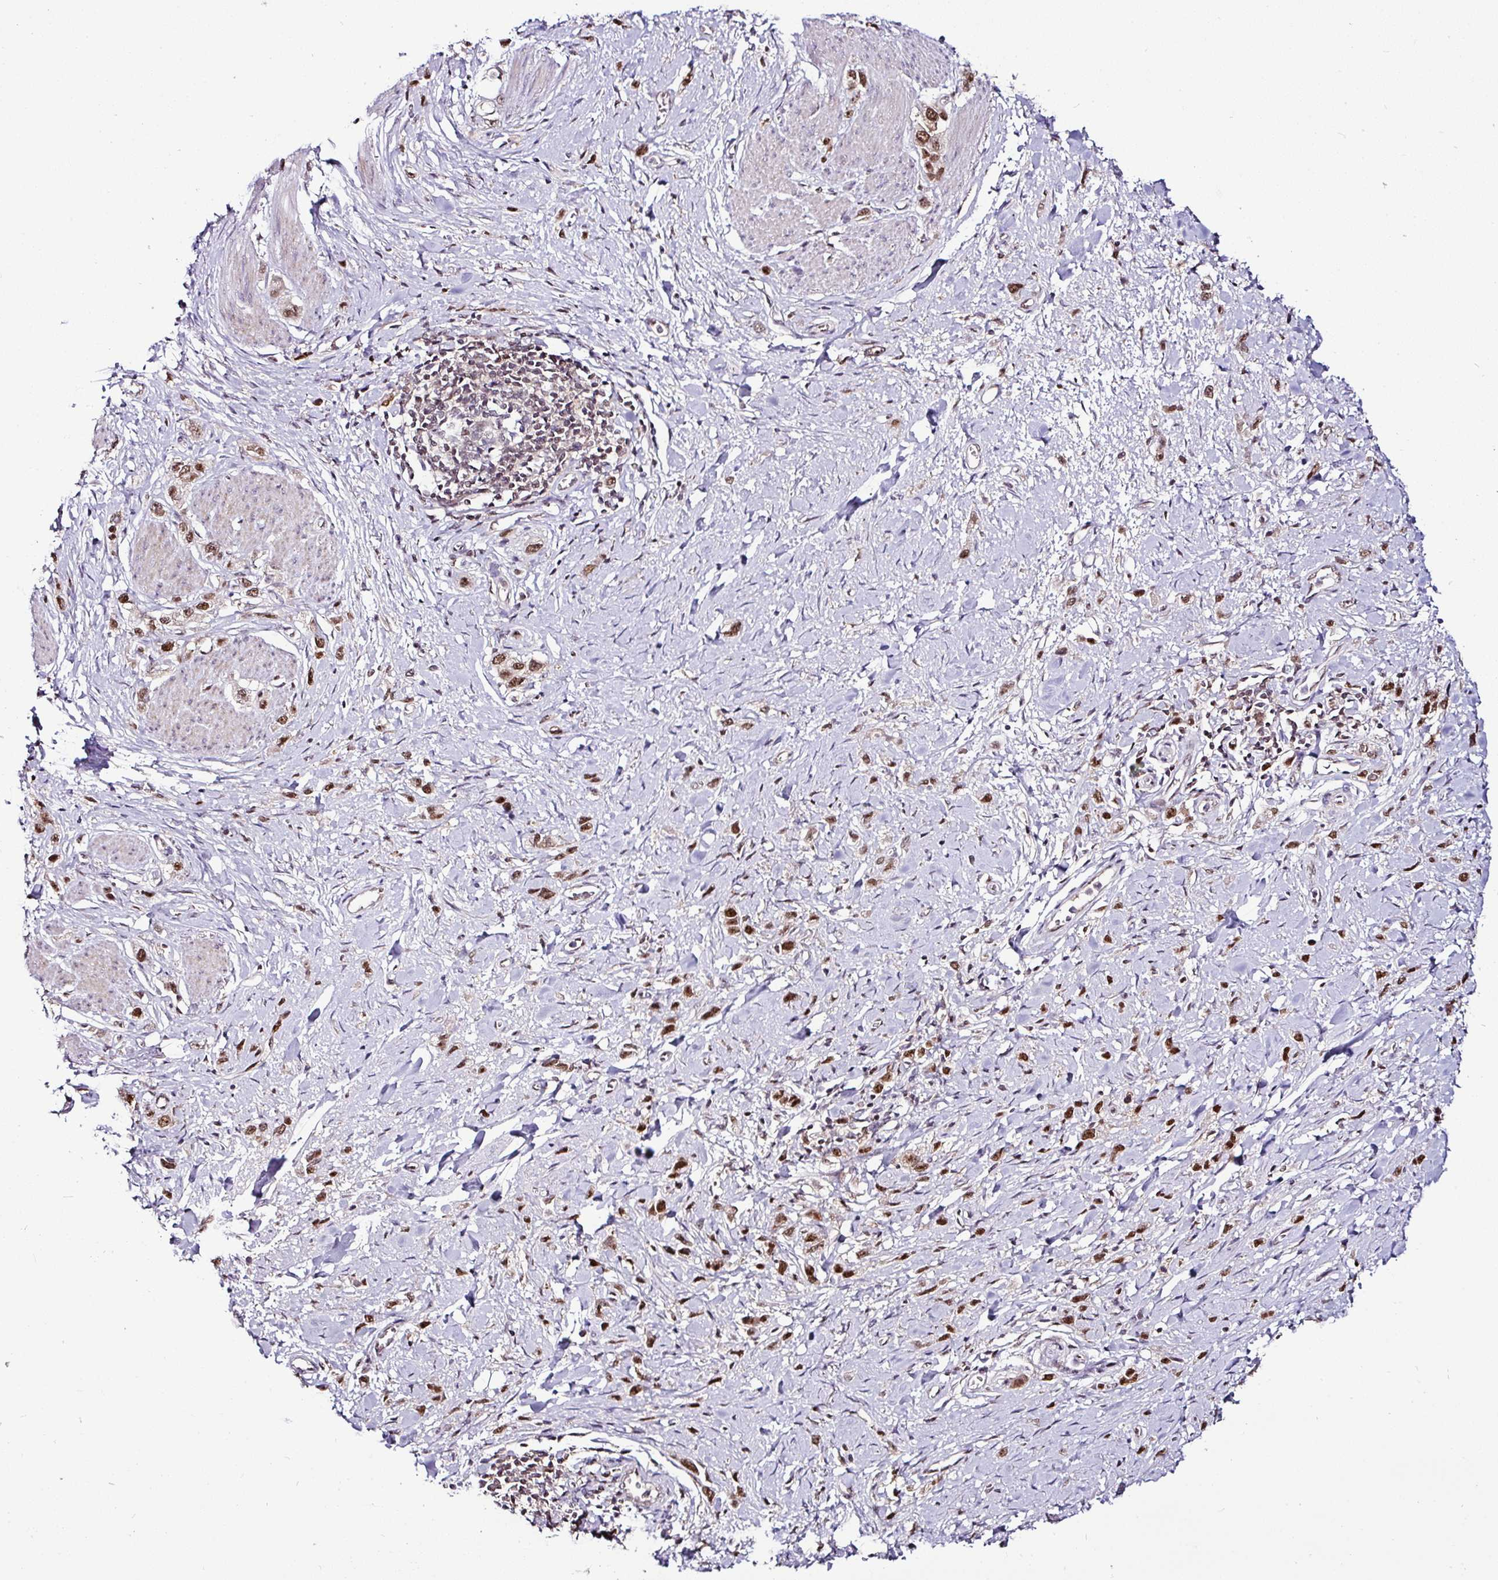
{"staining": {"intensity": "strong", "quantity": ">75%", "location": "nuclear"}, "tissue": "stomach cancer", "cell_type": "Tumor cells", "image_type": "cancer", "snomed": [{"axis": "morphology", "description": "Adenocarcinoma, NOS"}, {"axis": "topography", "description": "Stomach"}], "caption": "Immunohistochemical staining of human stomach adenocarcinoma exhibits strong nuclear protein positivity in approximately >75% of tumor cells. (brown staining indicates protein expression, while blue staining denotes nuclei).", "gene": "KLF16", "patient": {"sex": "female", "age": 65}}